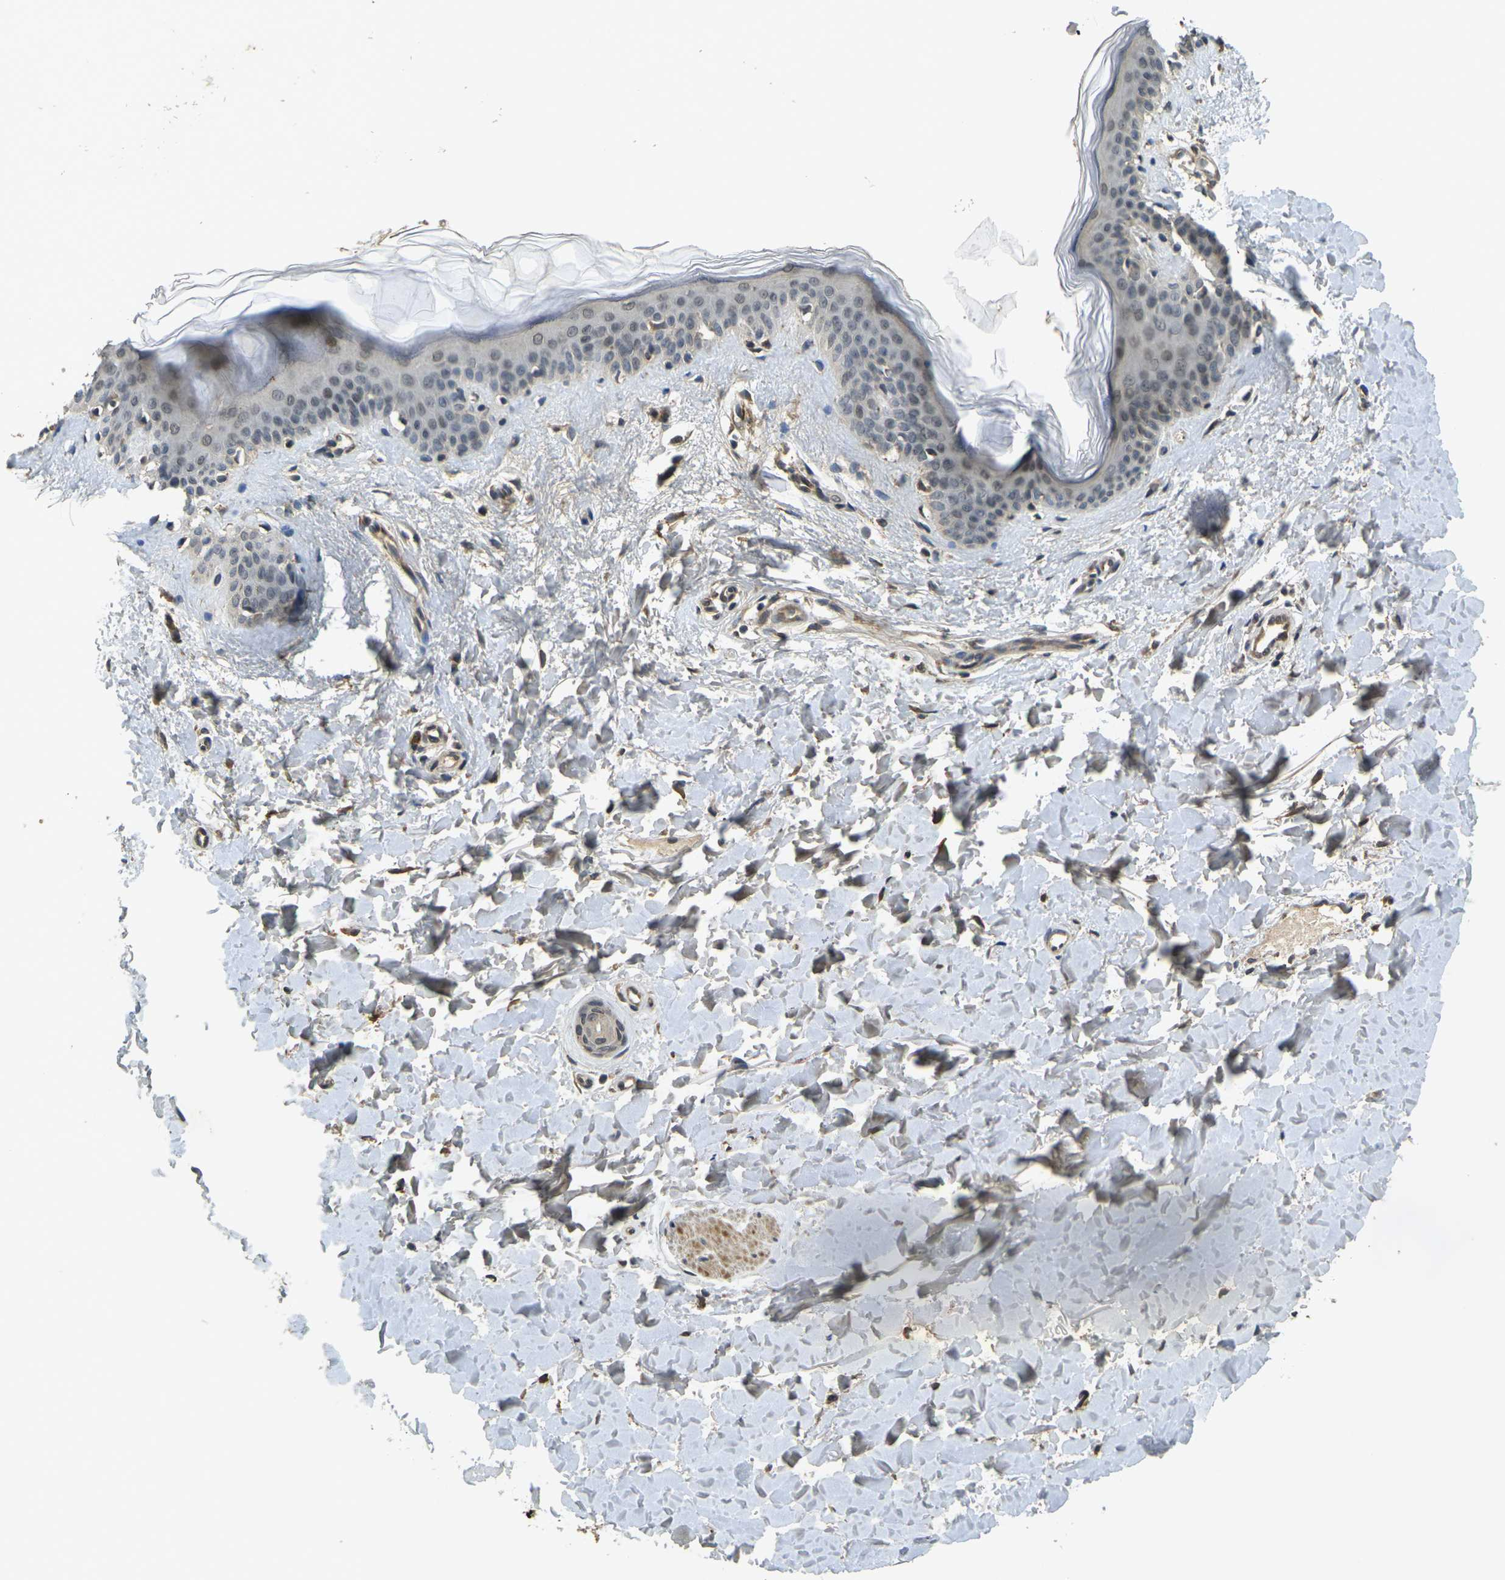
{"staining": {"intensity": "strong", "quantity": ">75%", "location": "cytoplasmic/membranous,nuclear"}, "tissue": "skin", "cell_type": "Fibroblasts", "image_type": "normal", "snomed": [{"axis": "morphology", "description": "Normal tissue, NOS"}, {"axis": "topography", "description": "Skin"}], "caption": "Fibroblasts demonstrate high levels of strong cytoplasmic/membranous,nuclear staining in about >75% of cells in normal skin. Immunohistochemistry (ihc) stains the protein of interest in brown and the nuclei are stained blue.", "gene": "FUT11", "patient": {"sex": "female", "age": 41}}